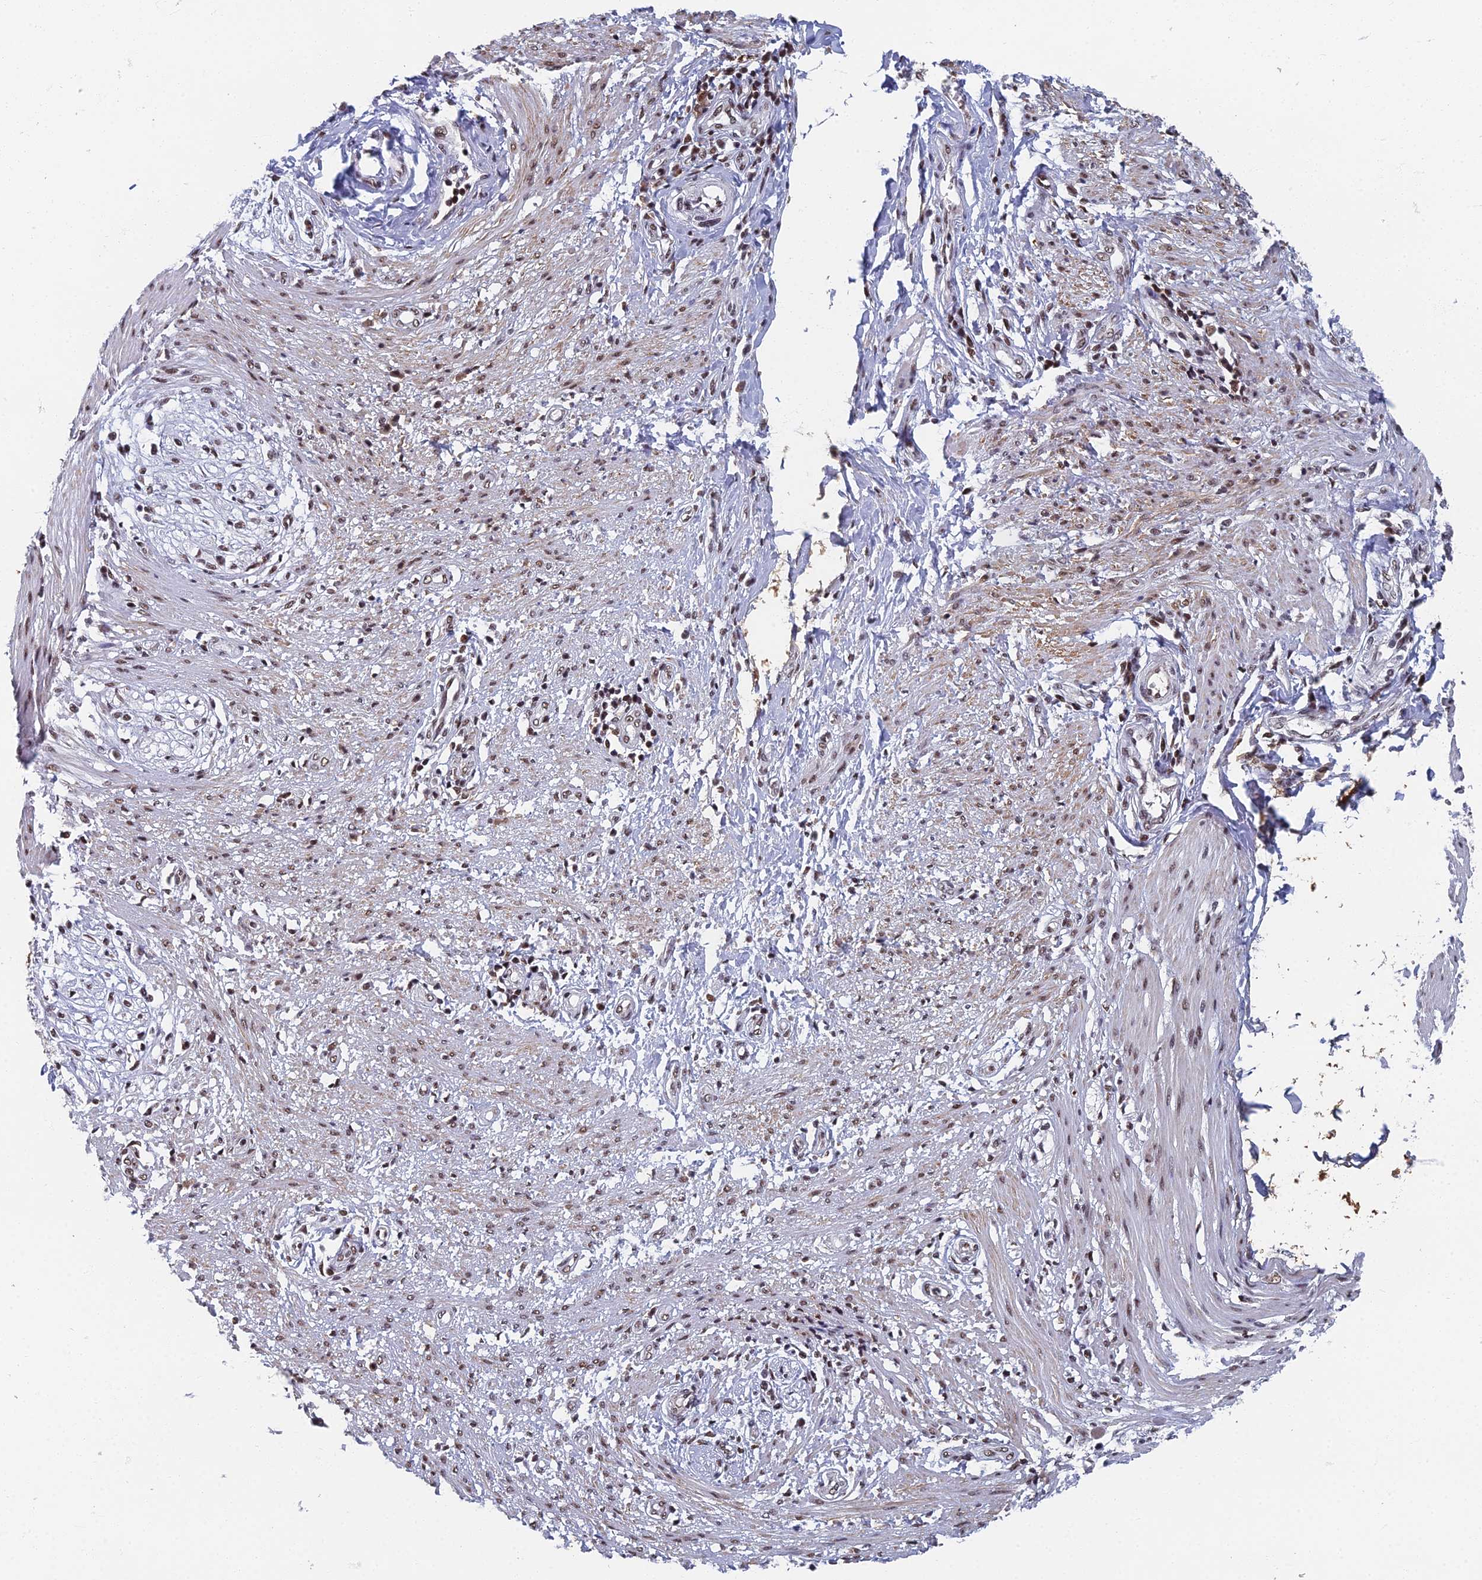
{"staining": {"intensity": "weak", "quantity": ">75%", "location": "nuclear"}, "tissue": "smooth muscle", "cell_type": "Smooth muscle cells", "image_type": "normal", "snomed": [{"axis": "morphology", "description": "Normal tissue, NOS"}, {"axis": "morphology", "description": "Adenocarcinoma, NOS"}, {"axis": "topography", "description": "Colon"}, {"axis": "topography", "description": "Peripheral nerve tissue"}], "caption": "Immunohistochemistry (DAB) staining of unremarkable human smooth muscle demonstrates weak nuclear protein positivity in approximately >75% of smooth muscle cells. The staining is performed using DAB brown chromogen to label protein expression. The nuclei are counter-stained blue using hematoxylin.", "gene": "TAF13", "patient": {"sex": "male", "age": 14}}